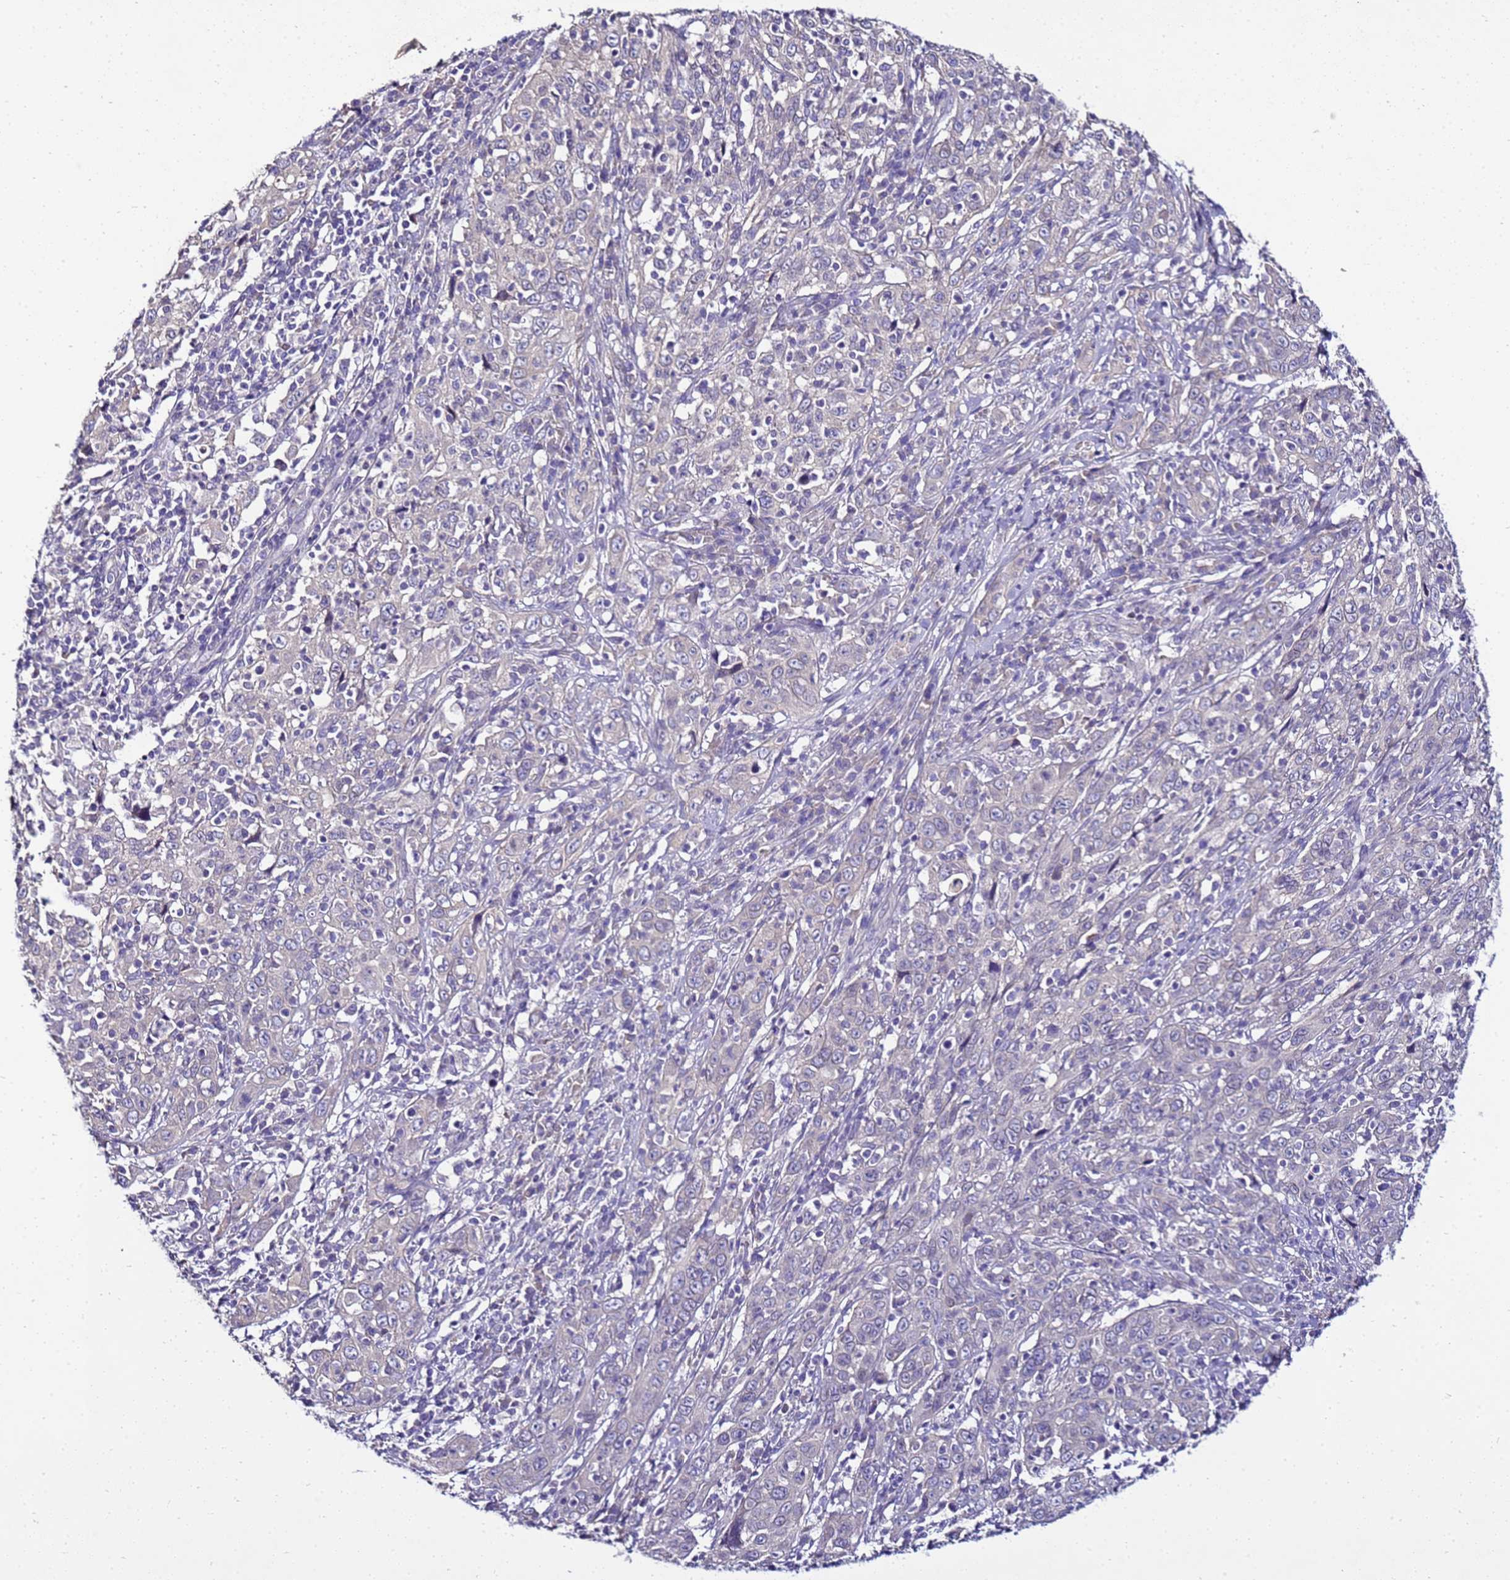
{"staining": {"intensity": "negative", "quantity": "none", "location": "none"}, "tissue": "cervical cancer", "cell_type": "Tumor cells", "image_type": "cancer", "snomed": [{"axis": "morphology", "description": "Squamous cell carcinoma, NOS"}, {"axis": "topography", "description": "Cervix"}], "caption": "Protein analysis of cervical cancer demonstrates no significant staining in tumor cells. (Brightfield microscopy of DAB (3,3'-diaminobenzidine) immunohistochemistry (IHC) at high magnification).", "gene": "FAM166B", "patient": {"sex": "female", "age": 46}}